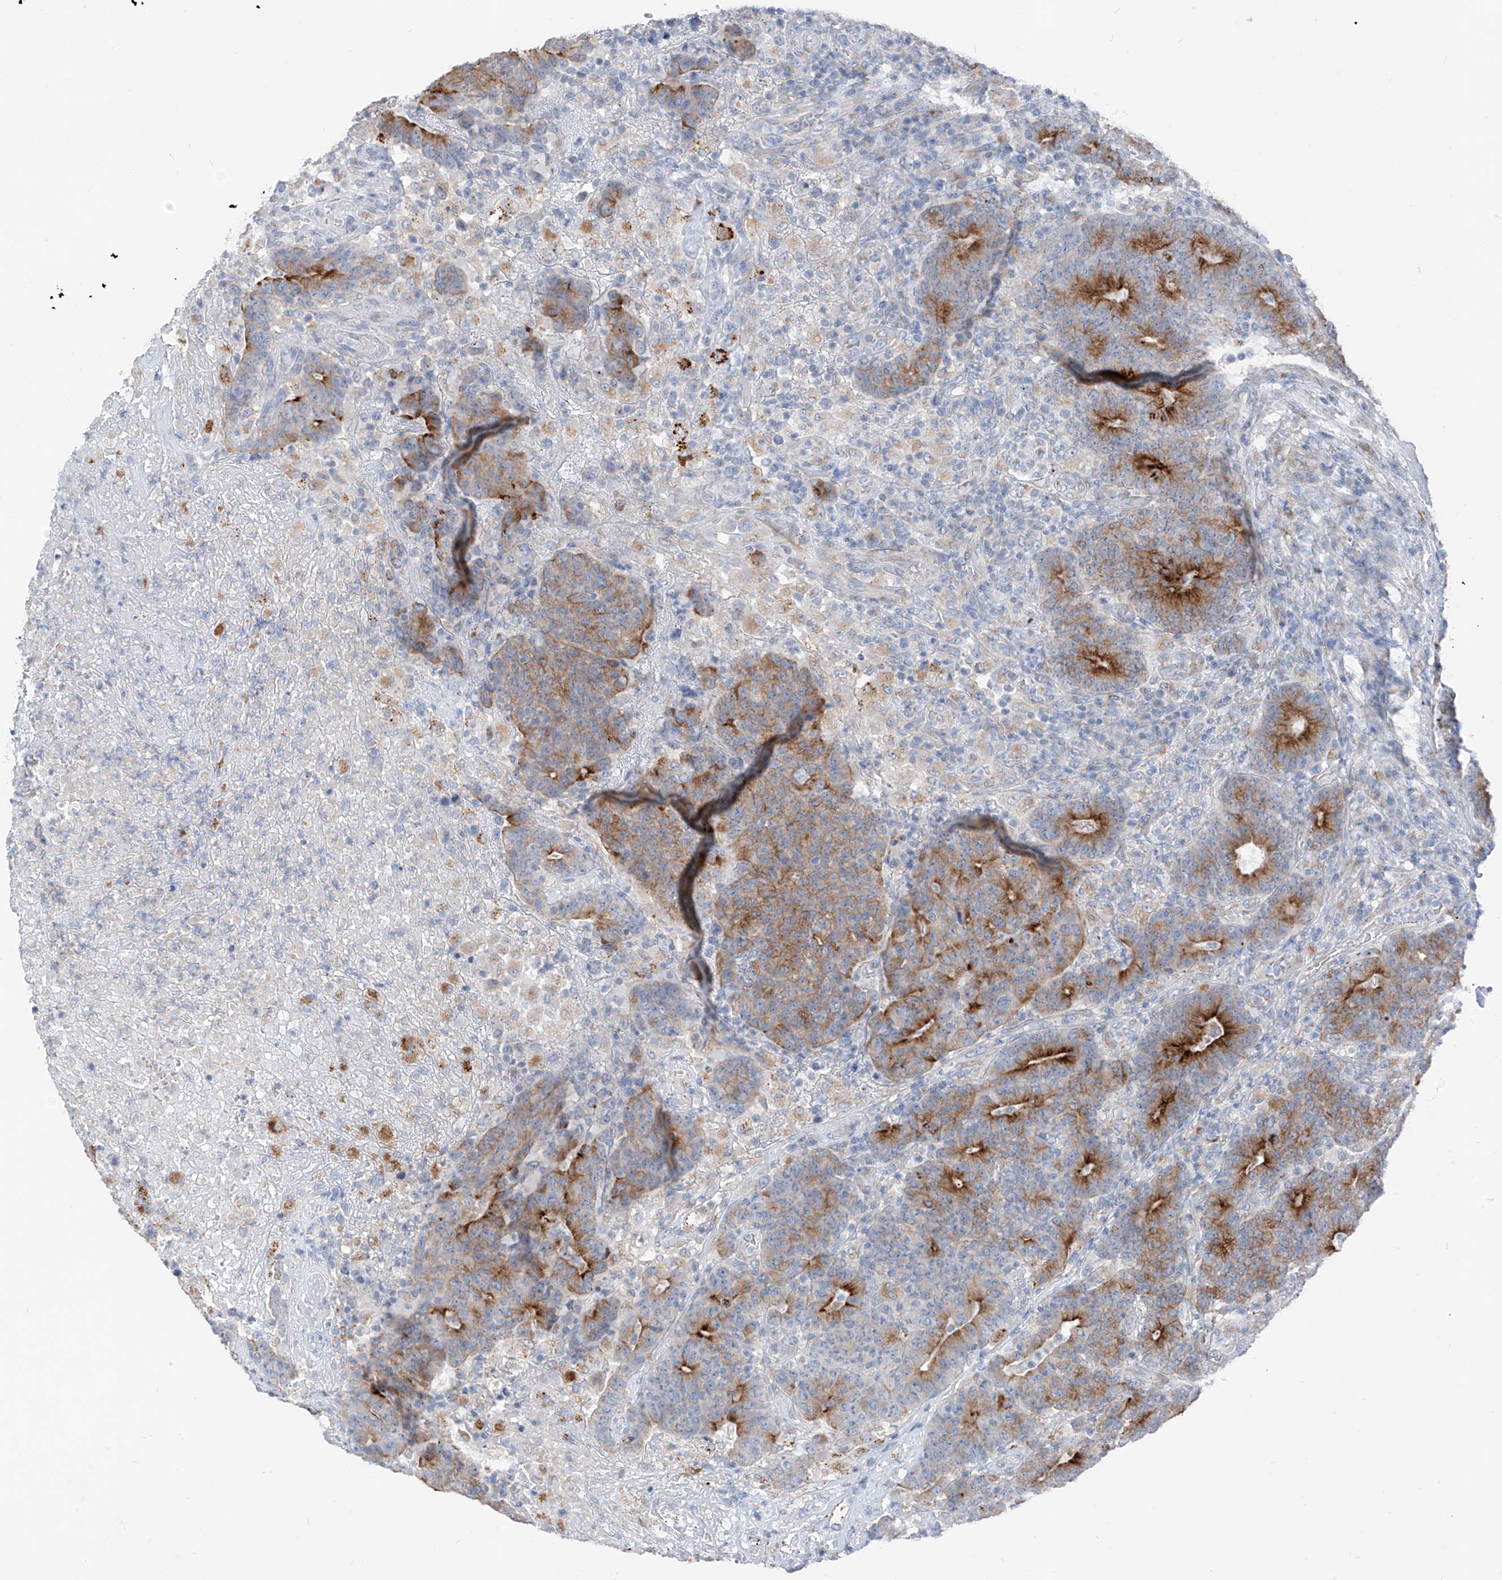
{"staining": {"intensity": "moderate", "quantity": ">75%", "location": "cytoplasmic/membranous"}, "tissue": "colorectal cancer", "cell_type": "Tumor cells", "image_type": "cancer", "snomed": [{"axis": "morphology", "description": "Normal tissue, NOS"}, {"axis": "morphology", "description": "Adenocarcinoma, NOS"}, {"axis": "topography", "description": "Colon"}], "caption": "DAB immunohistochemical staining of human colorectal cancer shows moderate cytoplasmic/membranous protein expression in approximately >75% of tumor cells.", "gene": "GPR137C", "patient": {"sex": "female", "age": 75}}